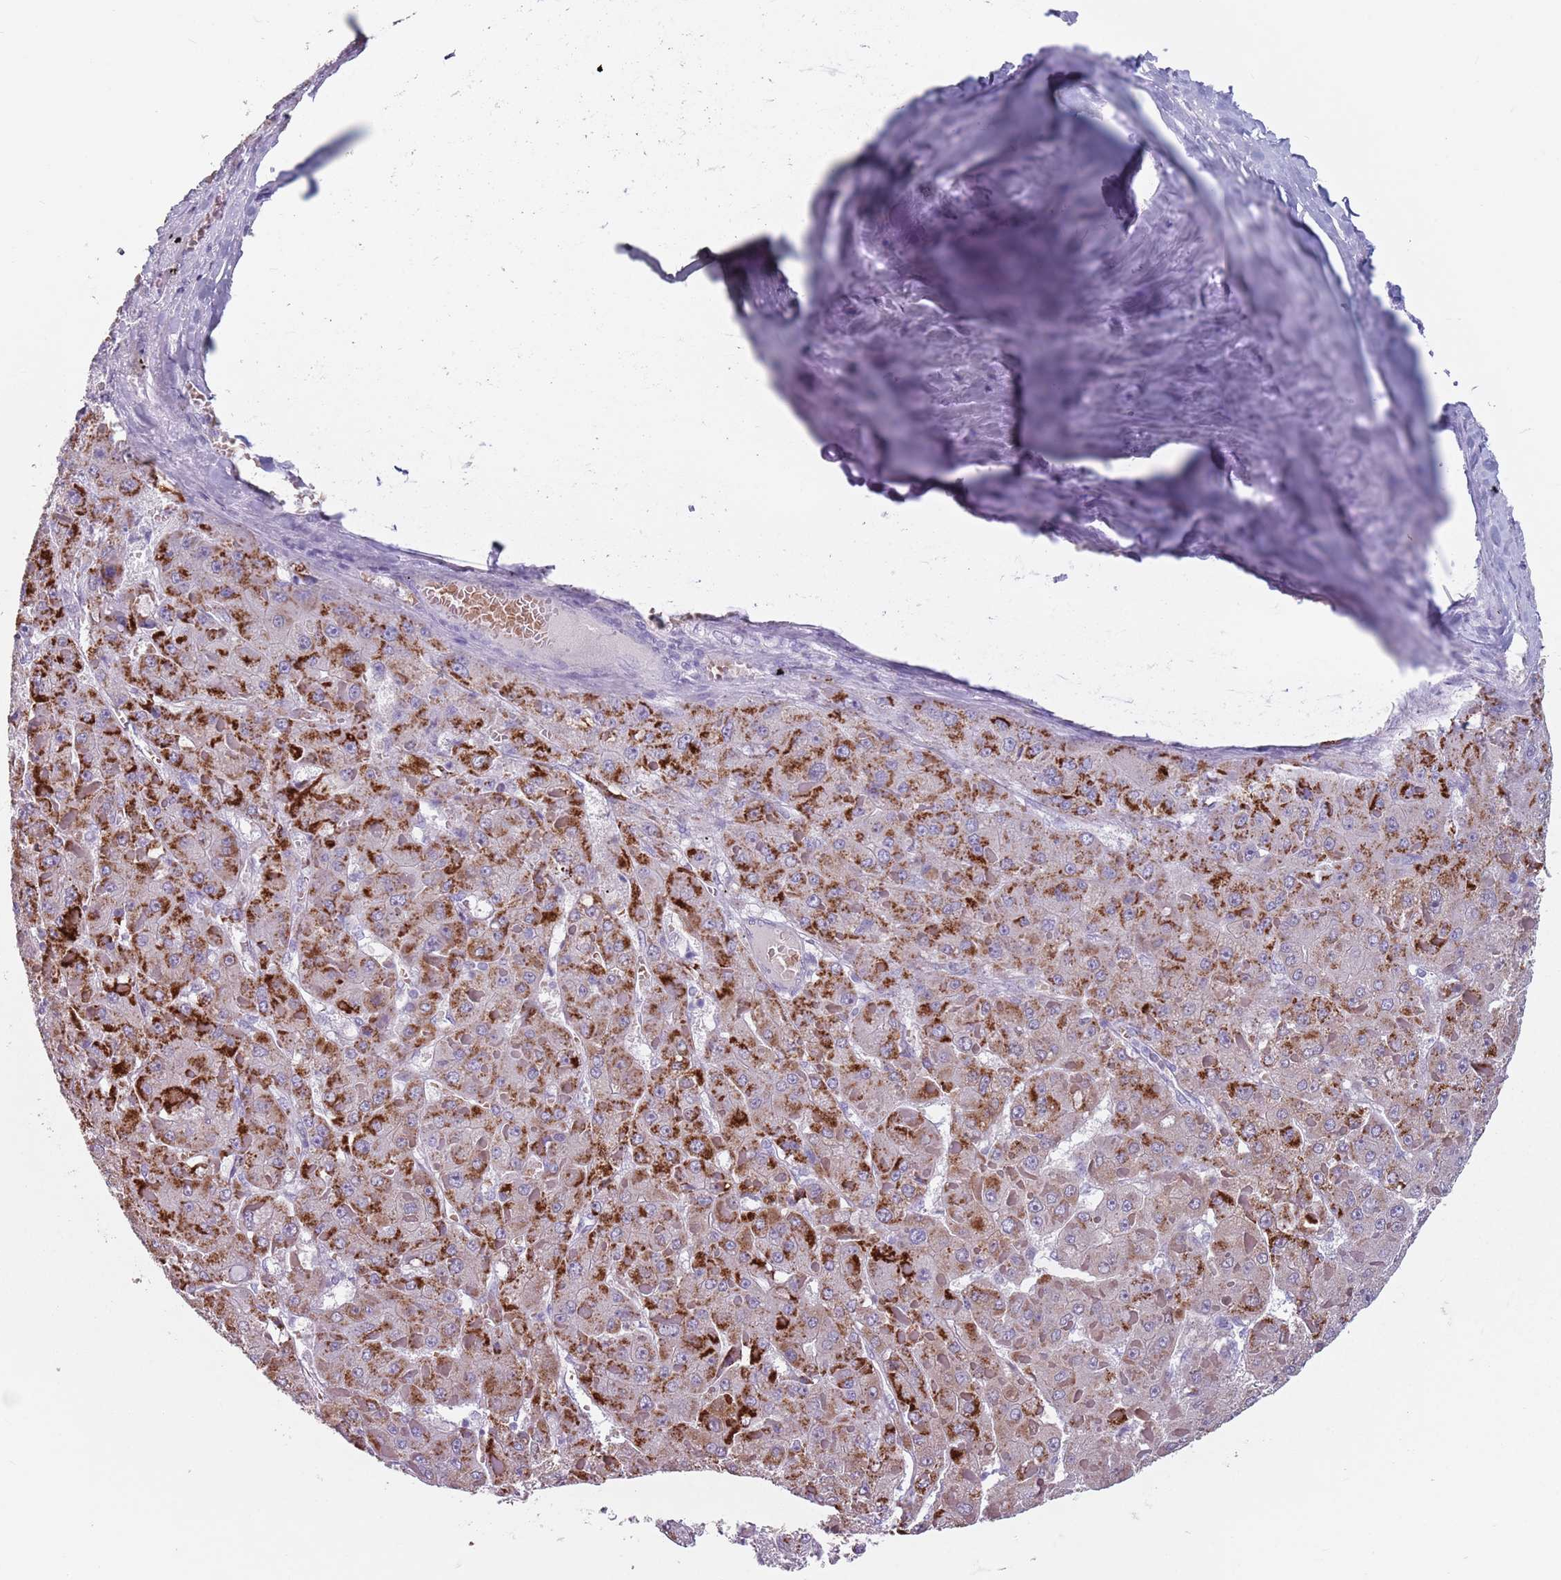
{"staining": {"intensity": "strong", "quantity": "25%-75%", "location": "cytoplasmic/membranous"}, "tissue": "liver cancer", "cell_type": "Tumor cells", "image_type": "cancer", "snomed": [{"axis": "morphology", "description": "Carcinoma, Hepatocellular, NOS"}, {"axis": "topography", "description": "Liver"}], "caption": "High-power microscopy captured an IHC histopathology image of liver cancer, revealing strong cytoplasmic/membranous positivity in approximately 25%-75% of tumor cells. (Brightfield microscopy of DAB IHC at high magnification).", "gene": "SPESP1", "patient": {"sex": "female", "age": 73}}